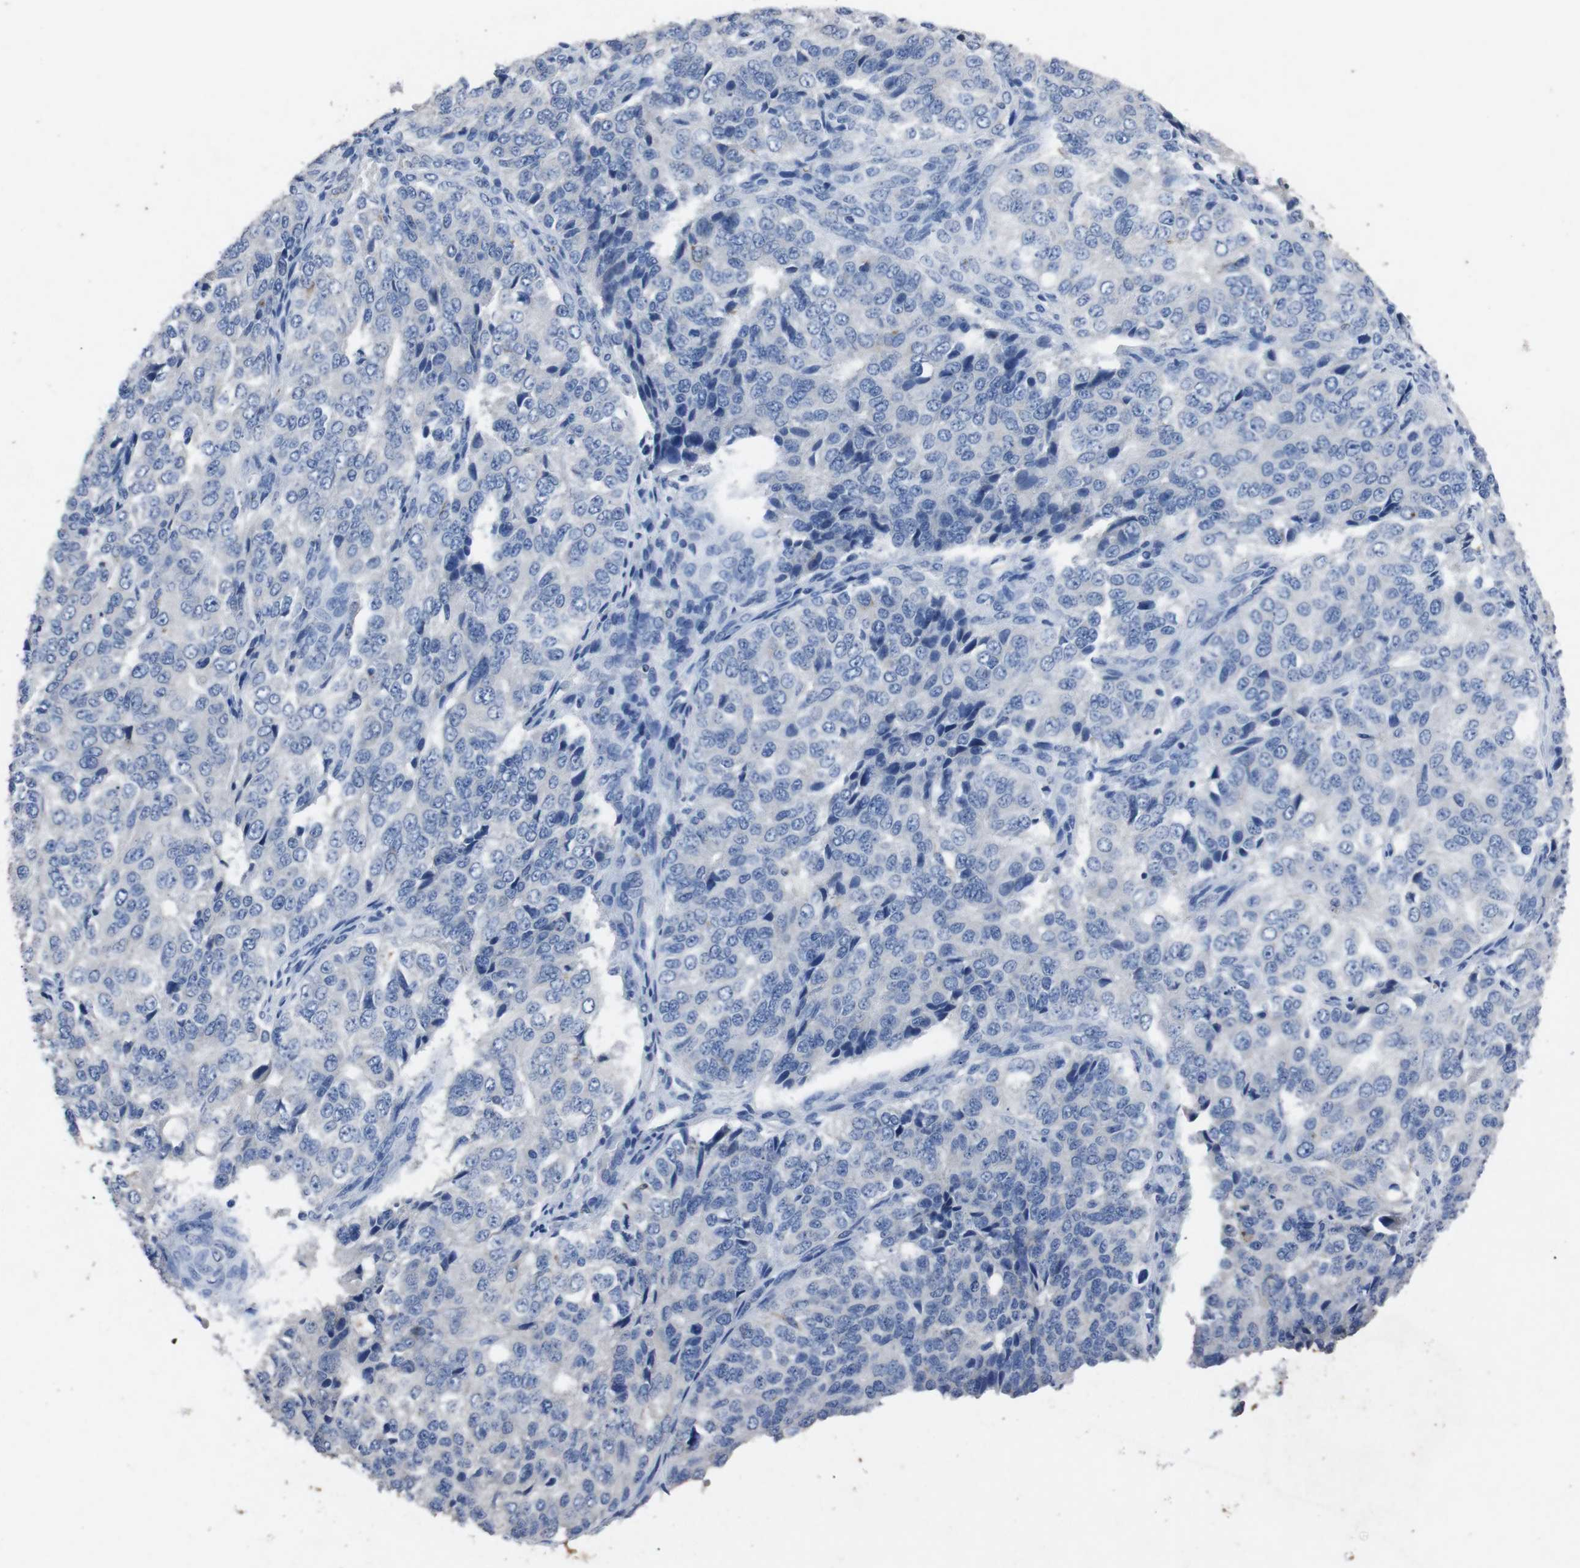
{"staining": {"intensity": "negative", "quantity": "none", "location": "none"}, "tissue": "ovarian cancer", "cell_type": "Tumor cells", "image_type": "cancer", "snomed": [{"axis": "morphology", "description": "Carcinoma, endometroid"}, {"axis": "topography", "description": "Ovary"}], "caption": "IHC histopathology image of neoplastic tissue: human ovarian cancer (endometroid carcinoma) stained with DAB reveals no significant protein positivity in tumor cells. Brightfield microscopy of immunohistochemistry stained with DAB (brown) and hematoxylin (blue), captured at high magnification.", "gene": "GJB2", "patient": {"sex": "female", "age": 51}}